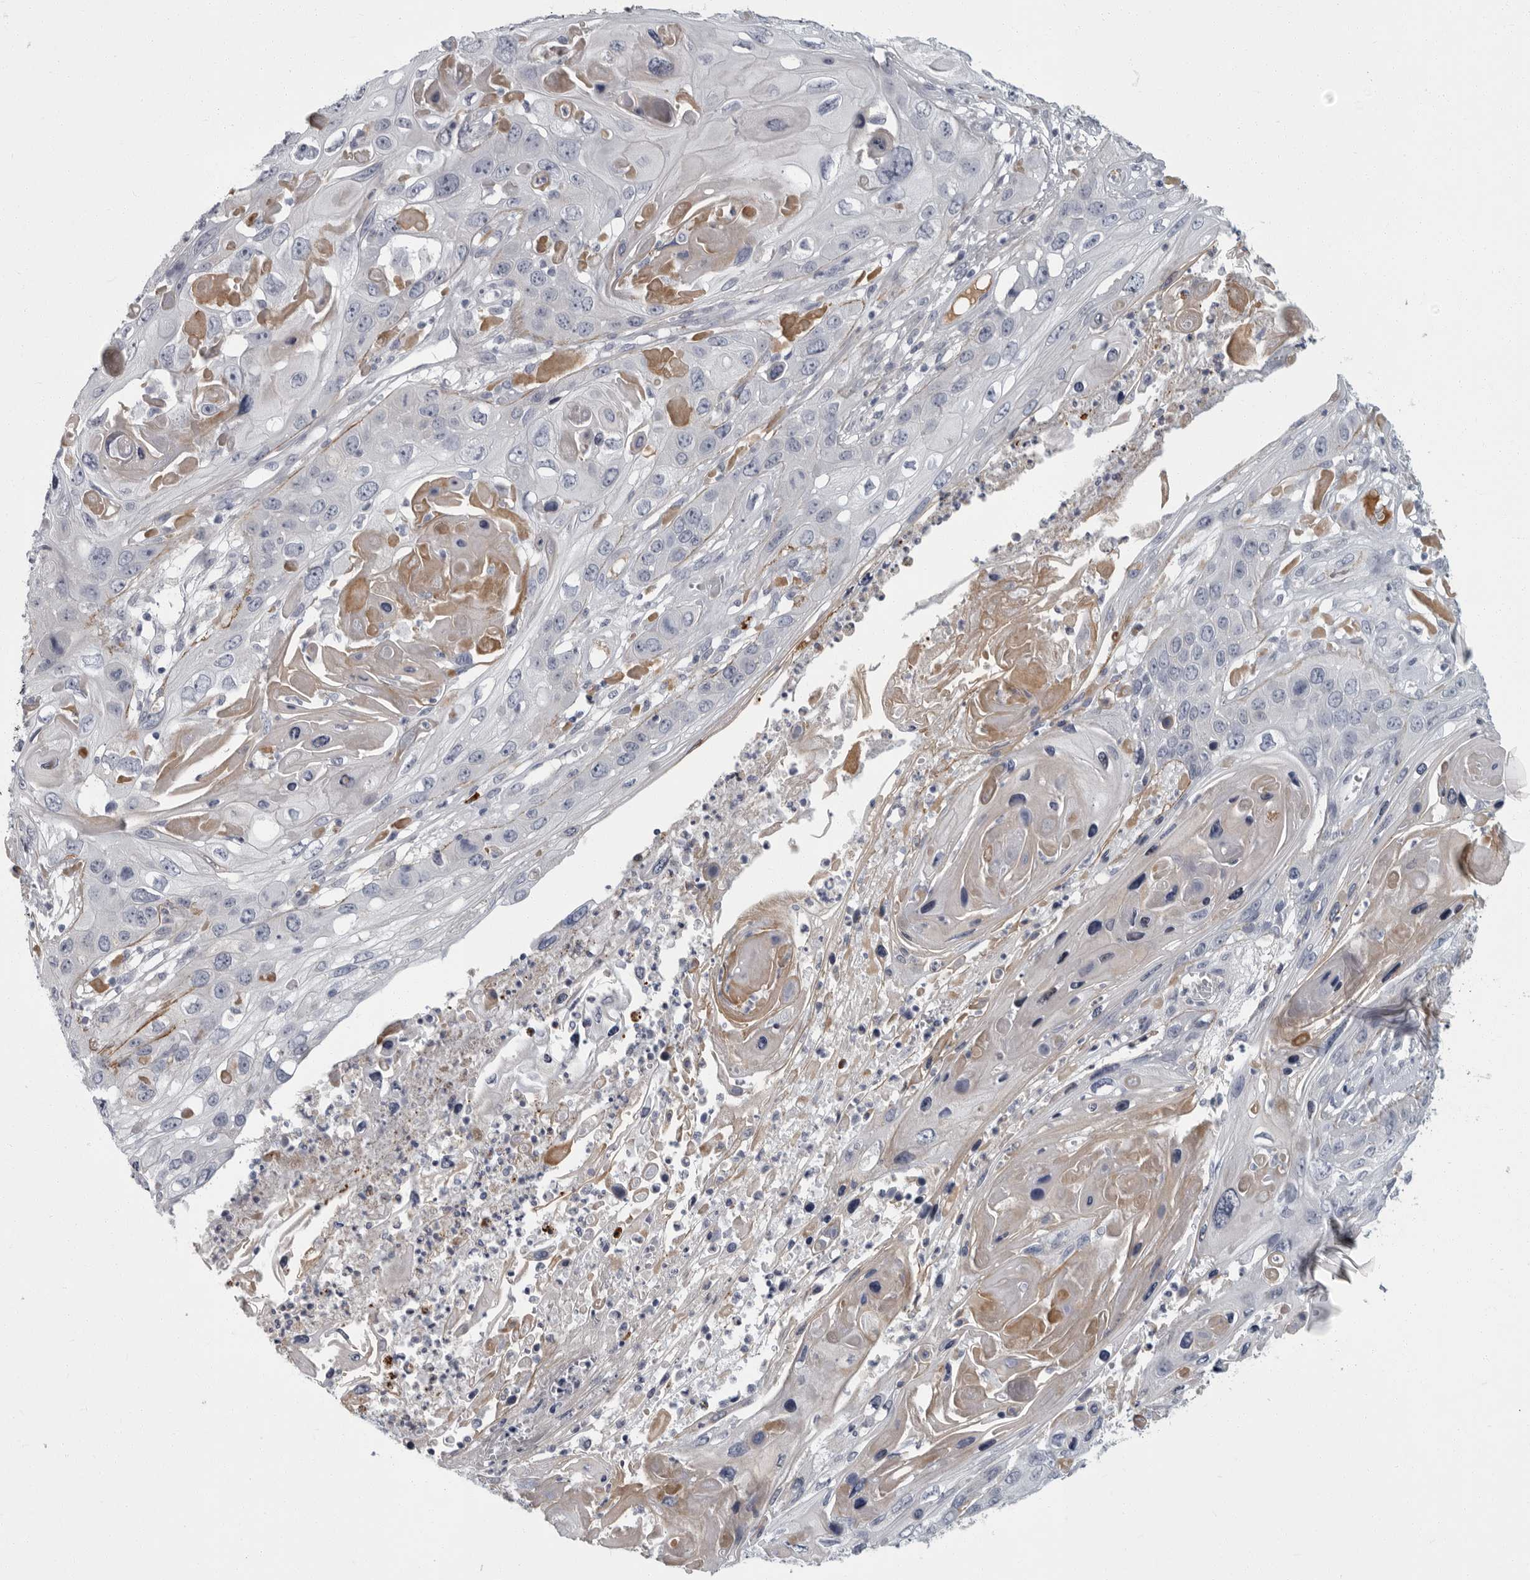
{"staining": {"intensity": "negative", "quantity": "none", "location": "none"}, "tissue": "skin cancer", "cell_type": "Tumor cells", "image_type": "cancer", "snomed": [{"axis": "morphology", "description": "Squamous cell carcinoma, NOS"}, {"axis": "topography", "description": "Skin"}], "caption": "Protein analysis of skin squamous cell carcinoma exhibits no significant positivity in tumor cells.", "gene": "SLC25A39", "patient": {"sex": "male", "age": 55}}